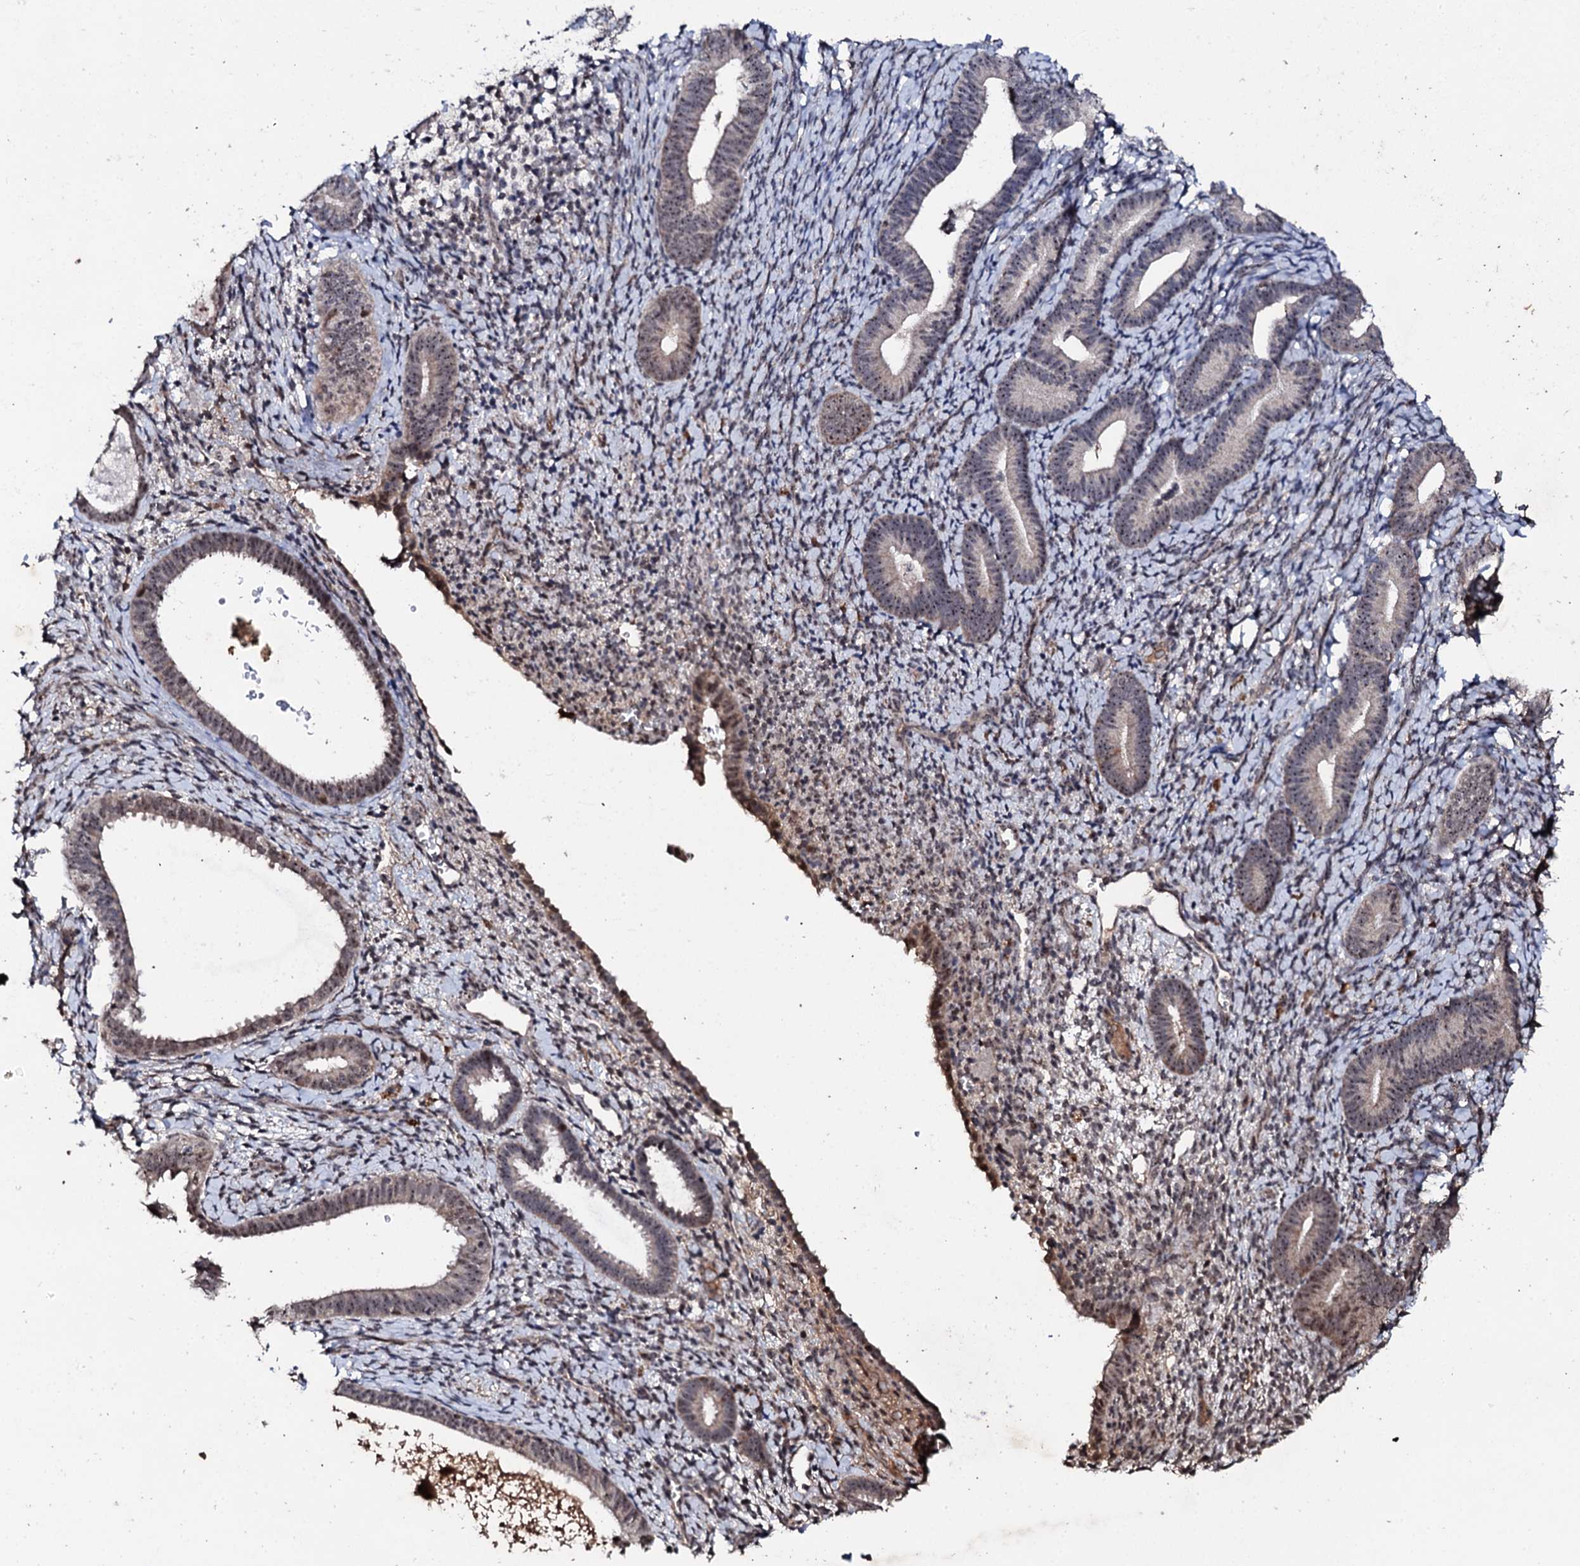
{"staining": {"intensity": "negative", "quantity": "none", "location": "none"}, "tissue": "endometrium", "cell_type": "Cells in endometrial stroma", "image_type": "normal", "snomed": [{"axis": "morphology", "description": "Normal tissue, NOS"}, {"axis": "topography", "description": "Endometrium"}], "caption": "IHC histopathology image of benign human endometrium stained for a protein (brown), which demonstrates no positivity in cells in endometrial stroma. The staining is performed using DAB (3,3'-diaminobenzidine) brown chromogen with nuclei counter-stained in using hematoxylin.", "gene": "FAM111A", "patient": {"sex": "female", "age": 65}}